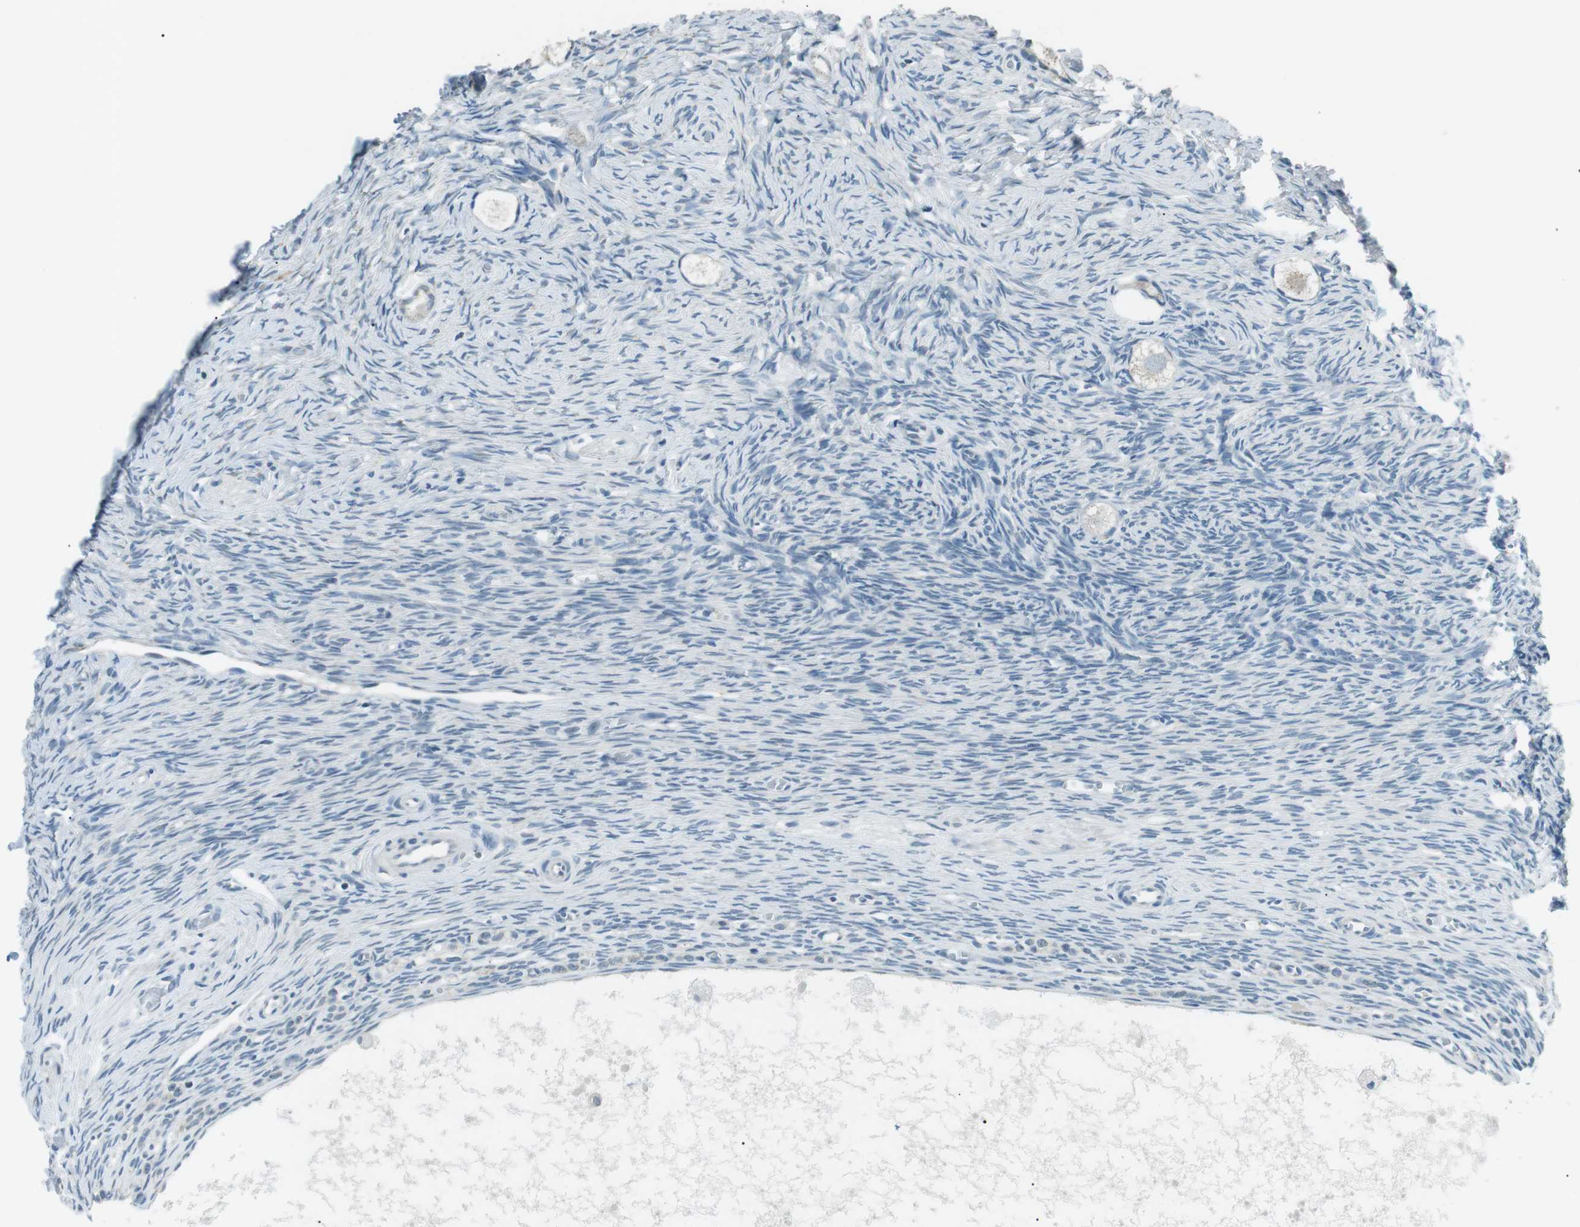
{"staining": {"intensity": "weak", "quantity": "<25%", "location": "cytoplasmic/membranous"}, "tissue": "ovary", "cell_type": "Follicle cells", "image_type": "normal", "snomed": [{"axis": "morphology", "description": "Normal tissue, NOS"}, {"axis": "topography", "description": "Ovary"}], "caption": "DAB (3,3'-diaminobenzidine) immunohistochemical staining of benign human ovary reveals no significant positivity in follicle cells. The staining was performed using DAB (3,3'-diaminobenzidine) to visualize the protein expression in brown, while the nuclei were stained in blue with hematoxylin (Magnification: 20x).", "gene": "ENSG00000289724", "patient": {"sex": "female", "age": 27}}